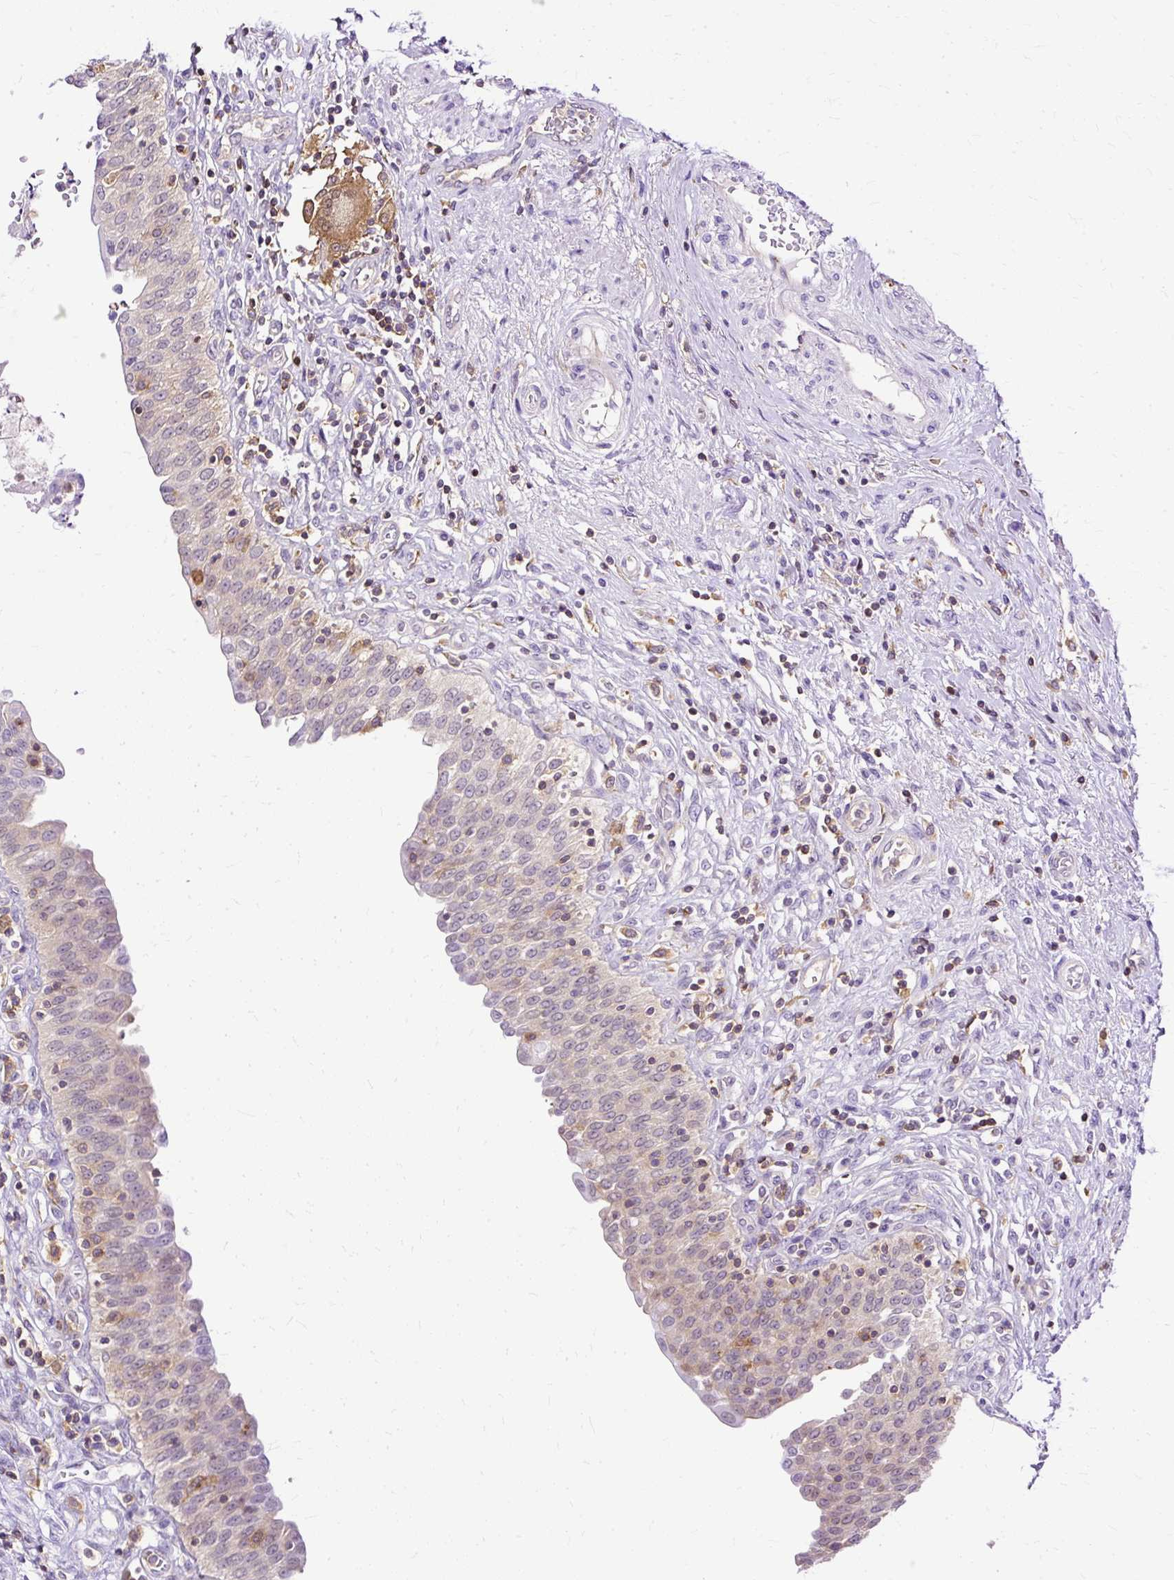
{"staining": {"intensity": "negative", "quantity": "none", "location": "none"}, "tissue": "urinary bladder", "cell_type": "Urothelial cells", "image_type": "normal", "snomed": [{"axis": "morphology", "description": "Normal tissue, NOS"}, {"axis": "topography", "description": "Urinary bladder"}], "caption": "IHC photomicrograph of unremarkable urinary bladder: human urinary bladder stained with DAB shows no significant protein positivity in urothelial cells. (Immunohistochemistry, brightfield microscopy, high magnification).", "gene": "TWF2", "patient": {"sex": "male", "age": 71}}